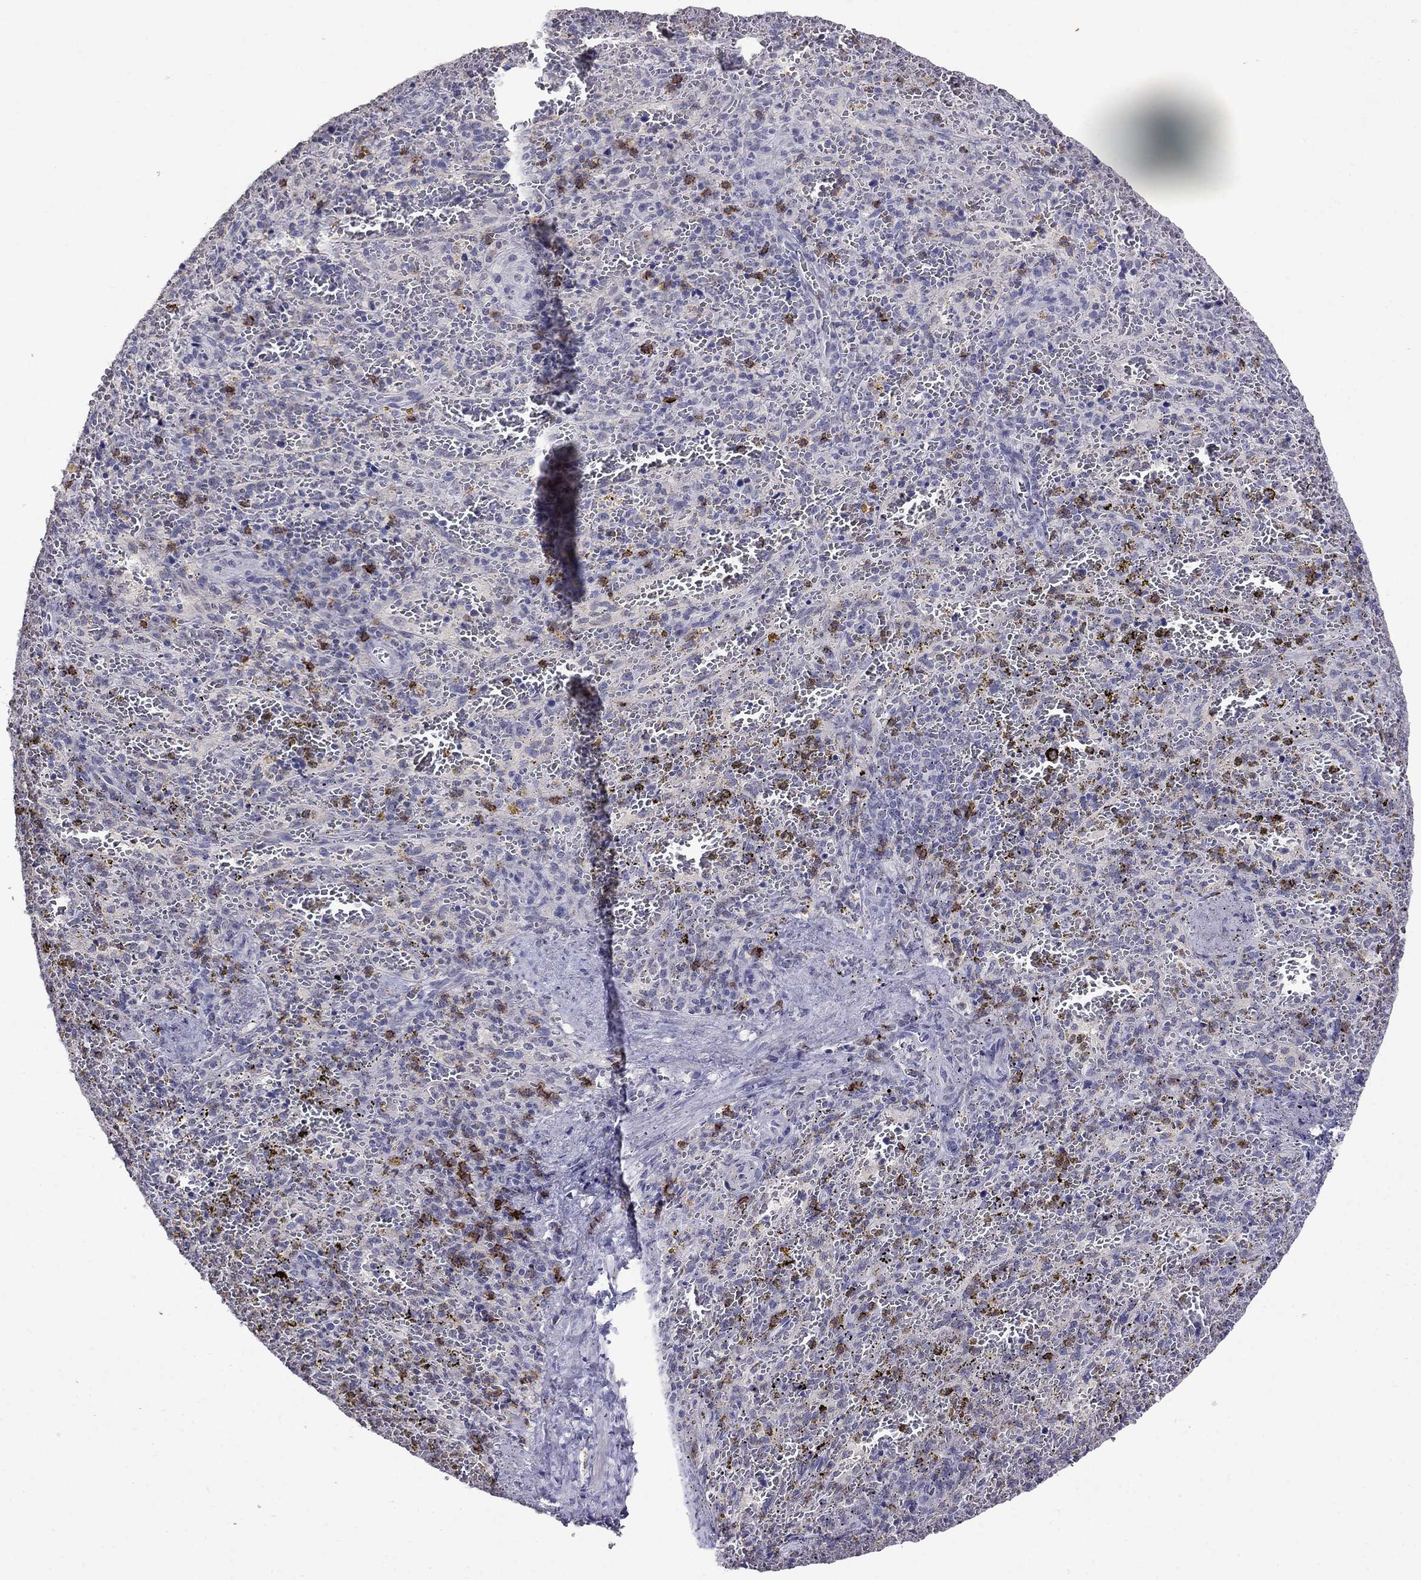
{"staining": {"intensity": "strong", "quantity": "<25%", "location": "cytoplasmic/membranous"}, "tissue": "spleen", "cell_type": "Cells in red pulp", "image_type": "normal", "snomed": [{"axis": "morphology", "description": "Normal tissue, NOS"}, {"axis": "topography", "description": "Spleen"}], "caption": "Spleen stained with a brown dye shows strong cytoplasmic/membranous positive staining in approximately <25% of cells in red pulp.", "gene": "CD8B", "patient": {"sex": "female", "age": 50}}